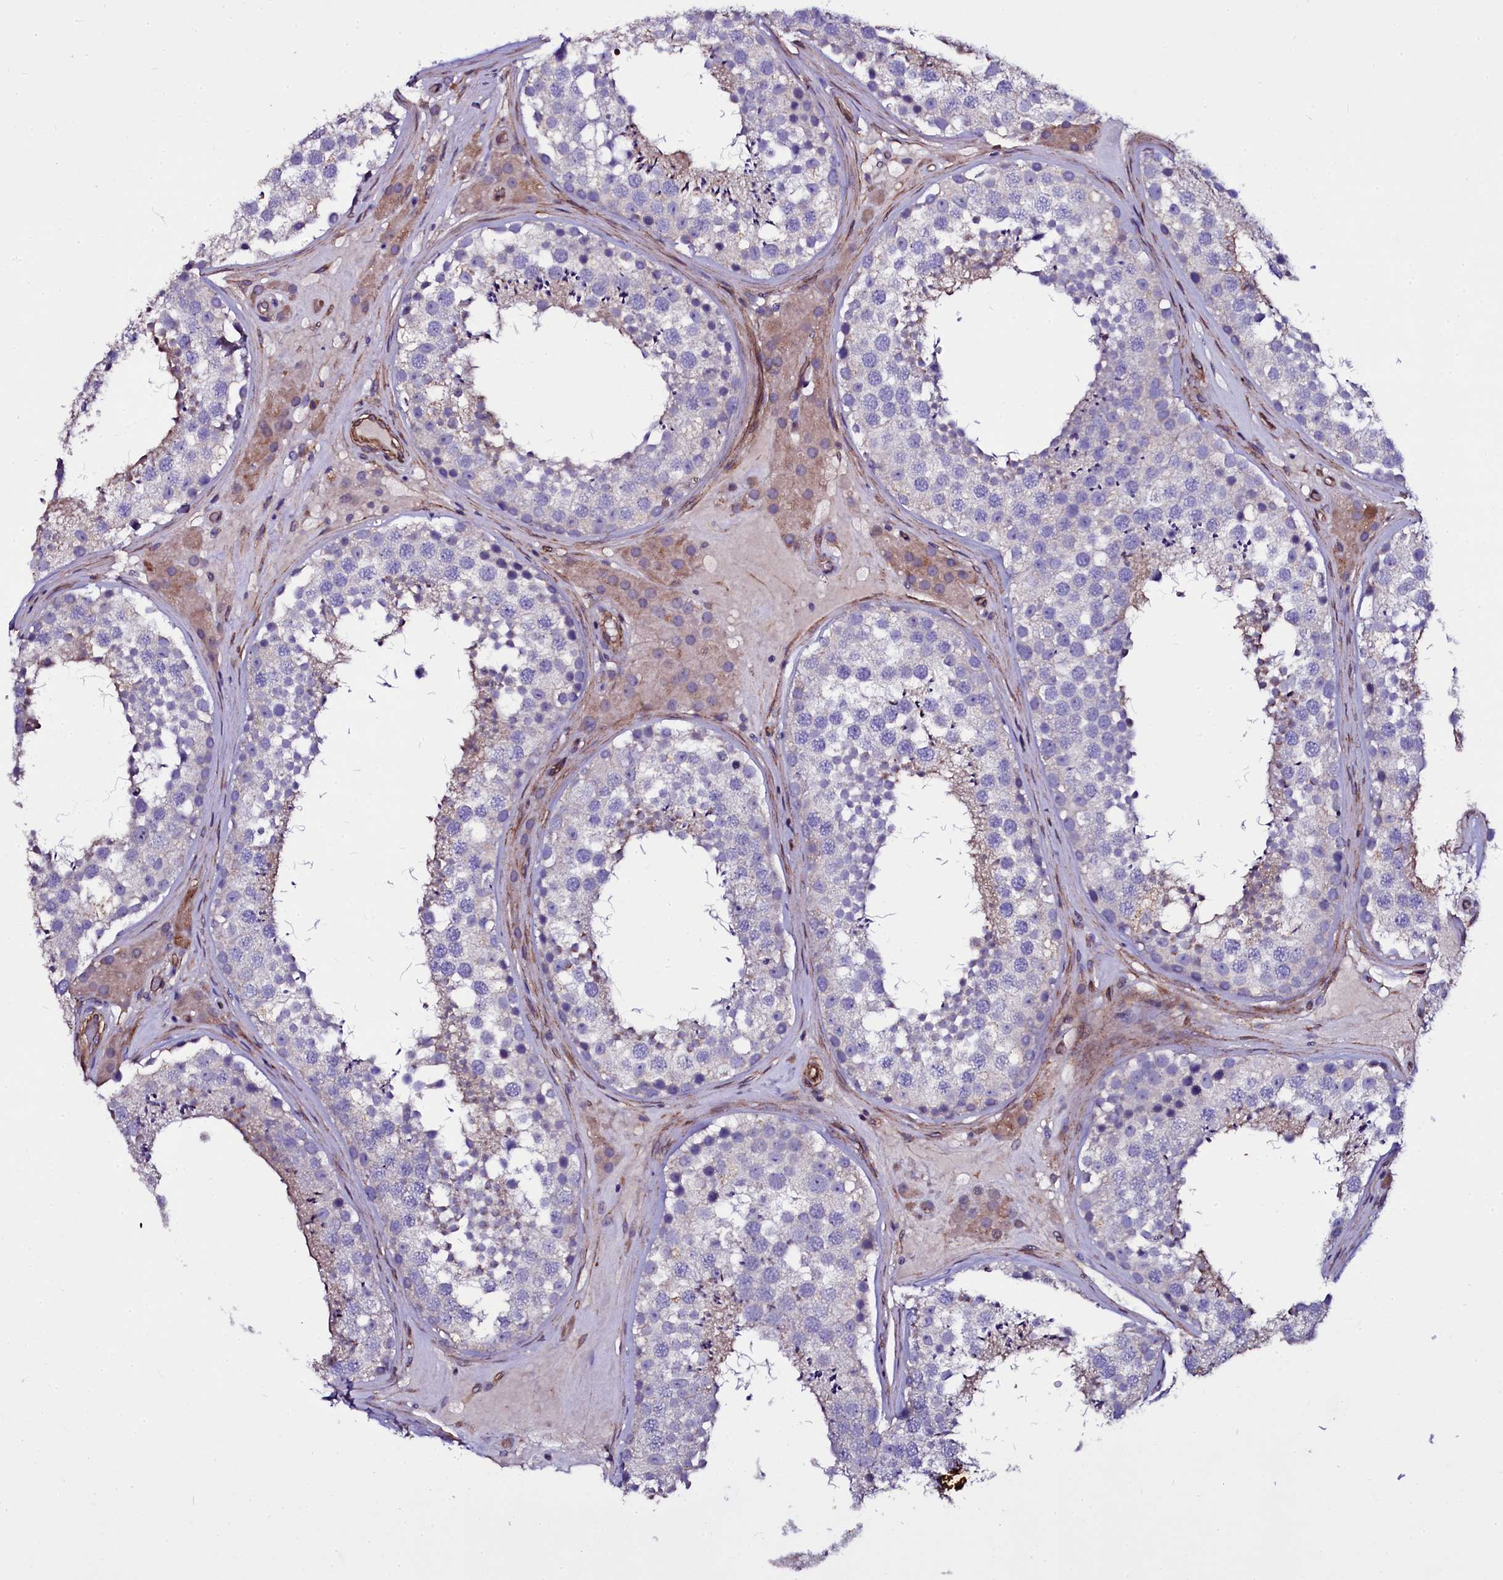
{"staining": {"intensity": "negative", "quantity": "none", "location": "none"}, "tissue": "testis", "cell_type": "Cells in seminiferous ducts", "image_type": "normal", "snomed": [{"axis": "morphology", "description": "Normal tissue, NOS"}, {"axis": "topography", "description": "Testis"}], "caption": "Immunohistochemistry photomicrograph of unremarkable human testis stained for a protein (brown), which reveals no staining in cells in seminiferous ducts.", "gene": "MEX3C", "patient": {"sex": "male", "age": 46}}